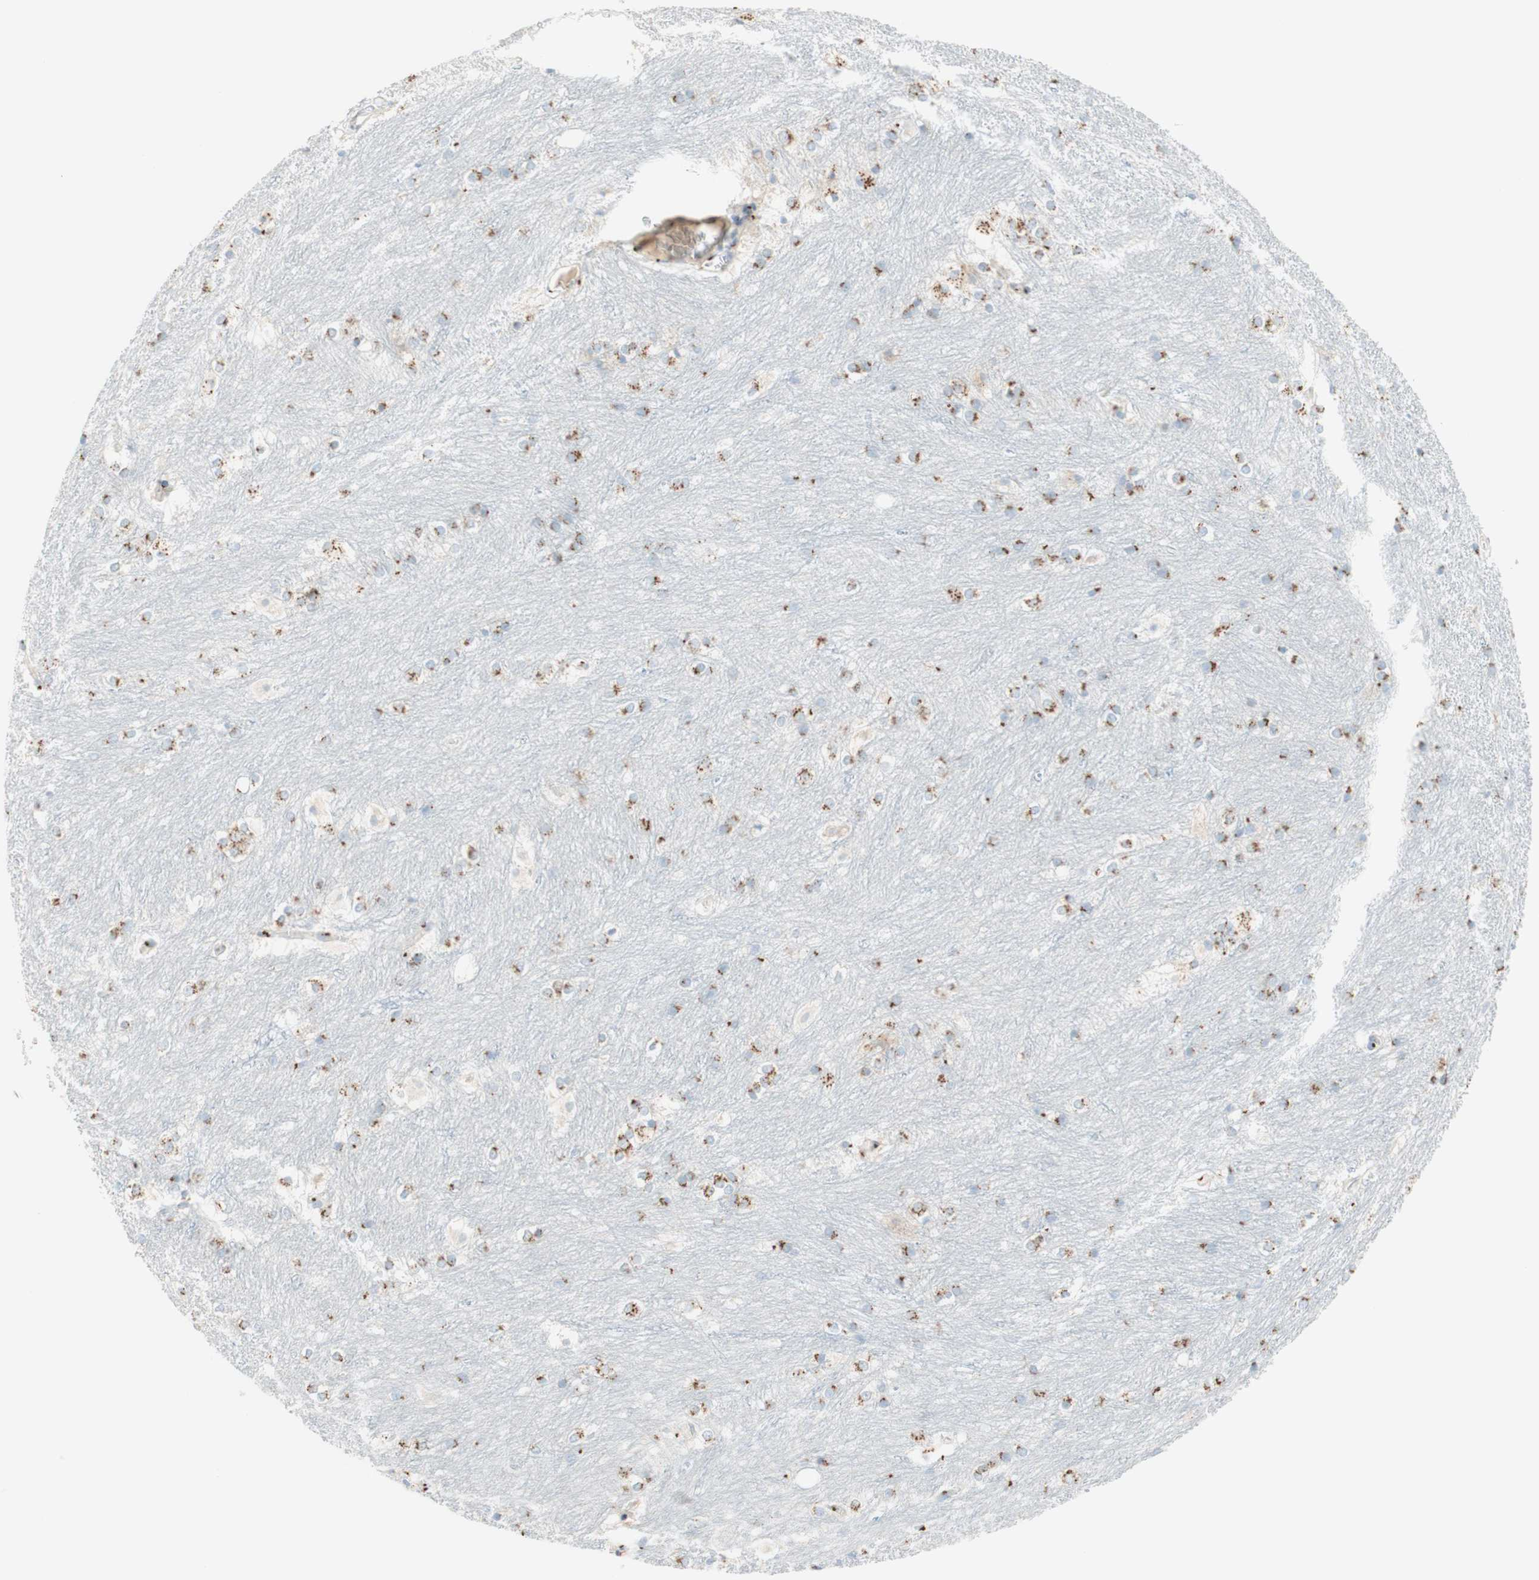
{"staining": {"intensity": "moderate", "quantity": ">75%", "location": "cytoplasmic/membranous"}, "tissue": "caudate", "cell_type": "Glial cells", "image_type": "normal", "snomed": [{"axis": "morphology", "description": "Normal tissue, NOS"}, {"axis": "topography", "description": "Lateral ventricle wall"}], "caption": "Moderate cytoplasmic/membranous staining for a protein is identified in approximately >75% of glial cells of normal caudate using immunohistochemistry (IHC).", "gene": "GOLGB1", "patient": {"sex": "female", "age": 19}}